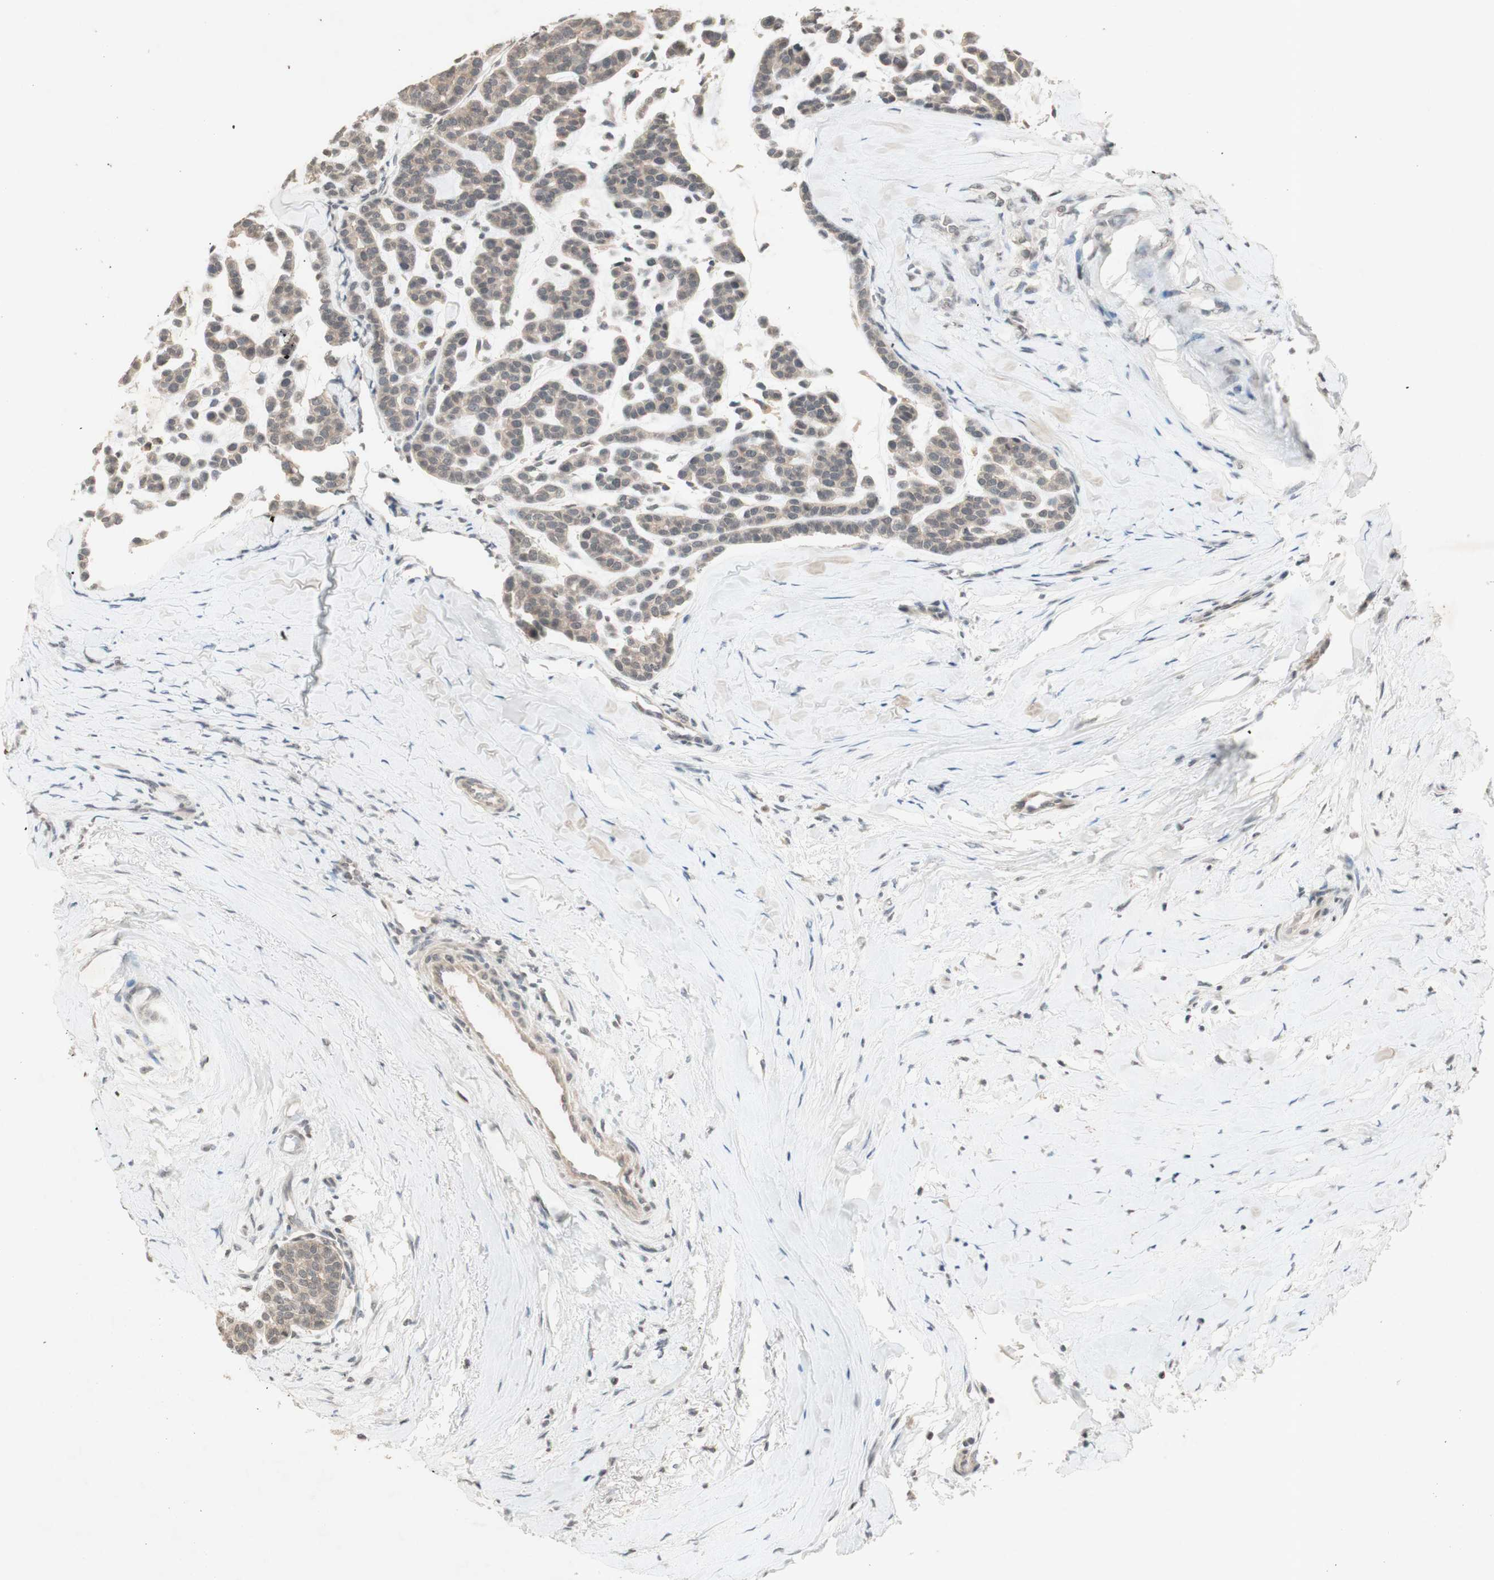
{"staining": {"intensity": "moderate", "quantity": ">75%", "location": "cytoplasmic/membranous"}, "tissue": "head and neck cancer", "cell_type": "Tumor cells", "image_type": "cancer", "snomed": [{"axis": "morphology", "description": "Adenocarcinoma, NOS"}, {"axis": "morphology", "description": "Adenoma, NOS"}, {"axis": "topography", "description": "Head-Neck"}], "caption": "A micrograph of head and neck adenoma stained for a protein shows moderate cytoplasmic/membranous brown staining in tumor cells. Using DAB (brown) and hematoxylin (blue) stains, captured at high magnification using brightfield microscopy.", "gene": "GLI1", "patient": {"sex": "female", "age": 55}}